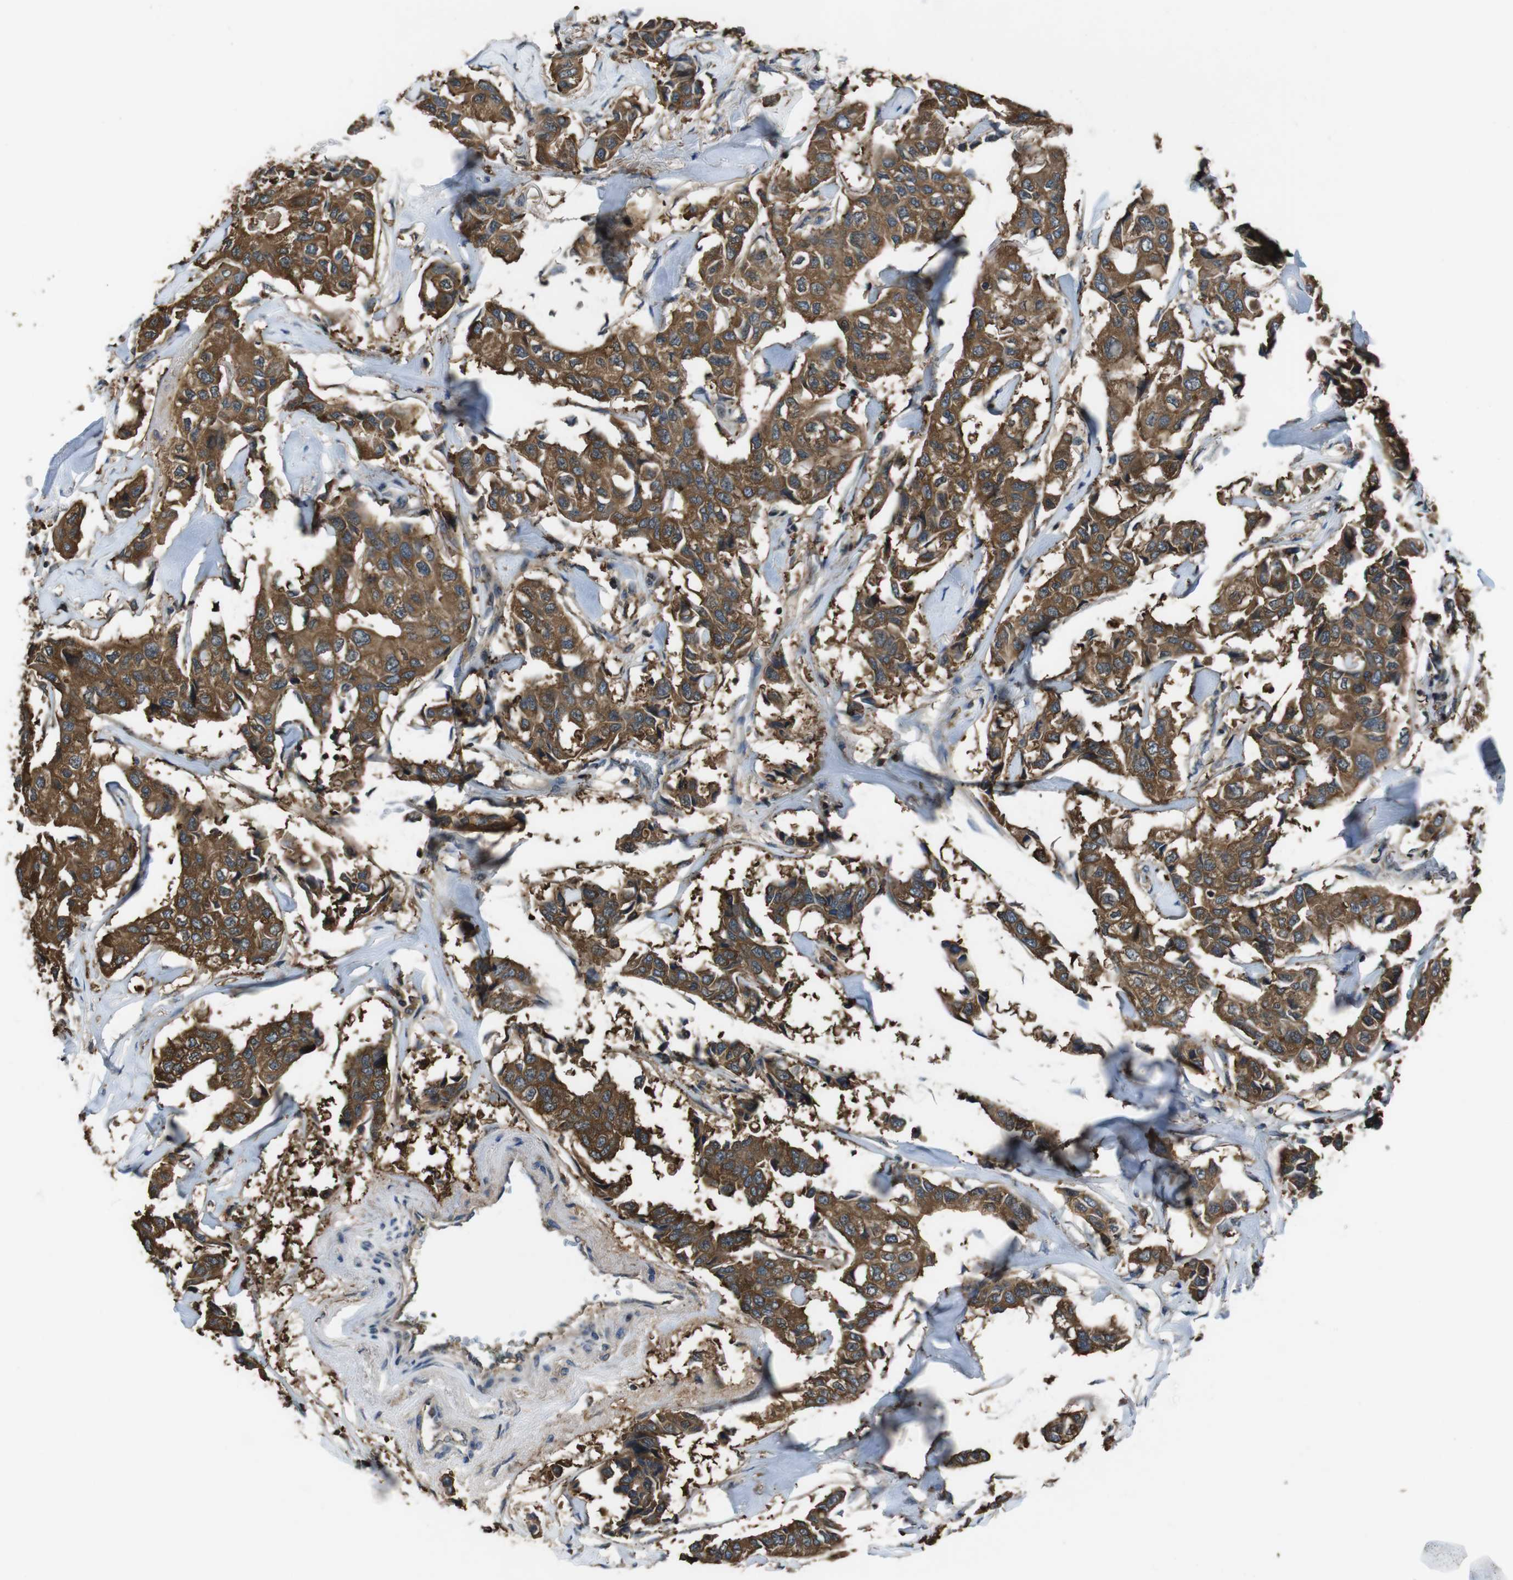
{"staining": {"intensity": "strong", "quantity": ">75%", "location": "cytoplasmic/membranous"}, "tissue": "breast cancer", "cell_type": "Tumor cells", "image_type": "cancer", "snomed": [{"axis": "morphology", "description": "Duct carcinoma"}, {"axis": "topography", "description": "Breast"}], "caption": "Strong cytoplasmic/membranous expression for a protein is appreciated in about >75% of tumor cells of breast cancer (infiltrating ductal carcinoma) using immunohistochemistry.", "gene": "SLC22A23", "patient": {"sex": "female", "age": 80}}